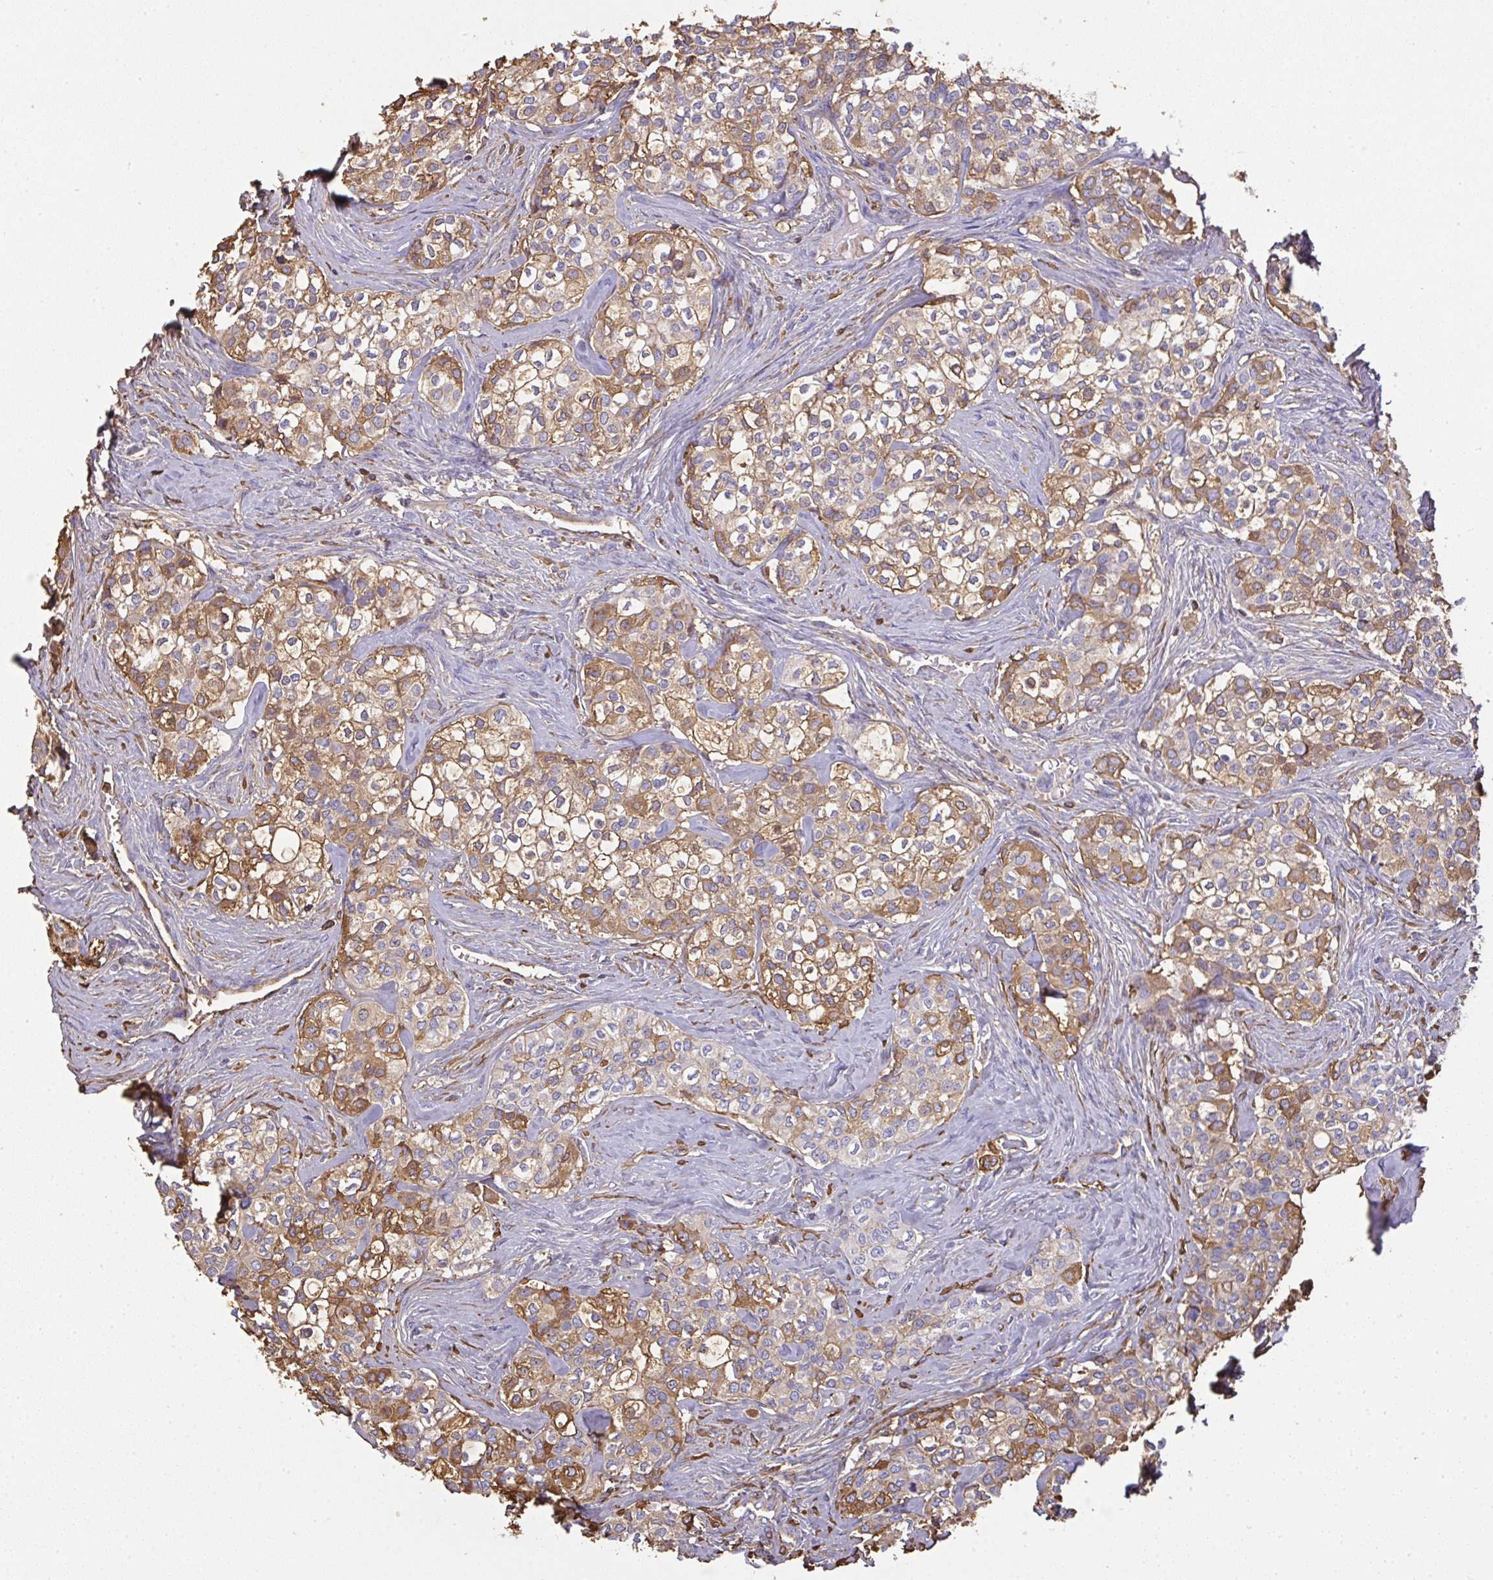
{"staining": {"intensity": "moderate", "quantity": "25%-75%", "location": "cytoplasmic/membranous"}, "tissue": "head and neck cancer", "cell_type": "Tumor cells", "image_type": "cancer", "snomed": [{"axis": "morphology", "description": "Adenocarcinoma, NOS"}, {"axis": "topography", "description": "Head-Neck"}], "caption": "Immunohistochemical staining of head and neck cancer demonstrates moderate cytoplasmic/membranous protein expression in about 25%-75% of tumor cells. (Stains: DAB in brown, nuclei in blue, Microscopy: brightfield microscopy at high magnification).", "gene": "SMYD5", "patient": {"sex": "male", "age": 81}}